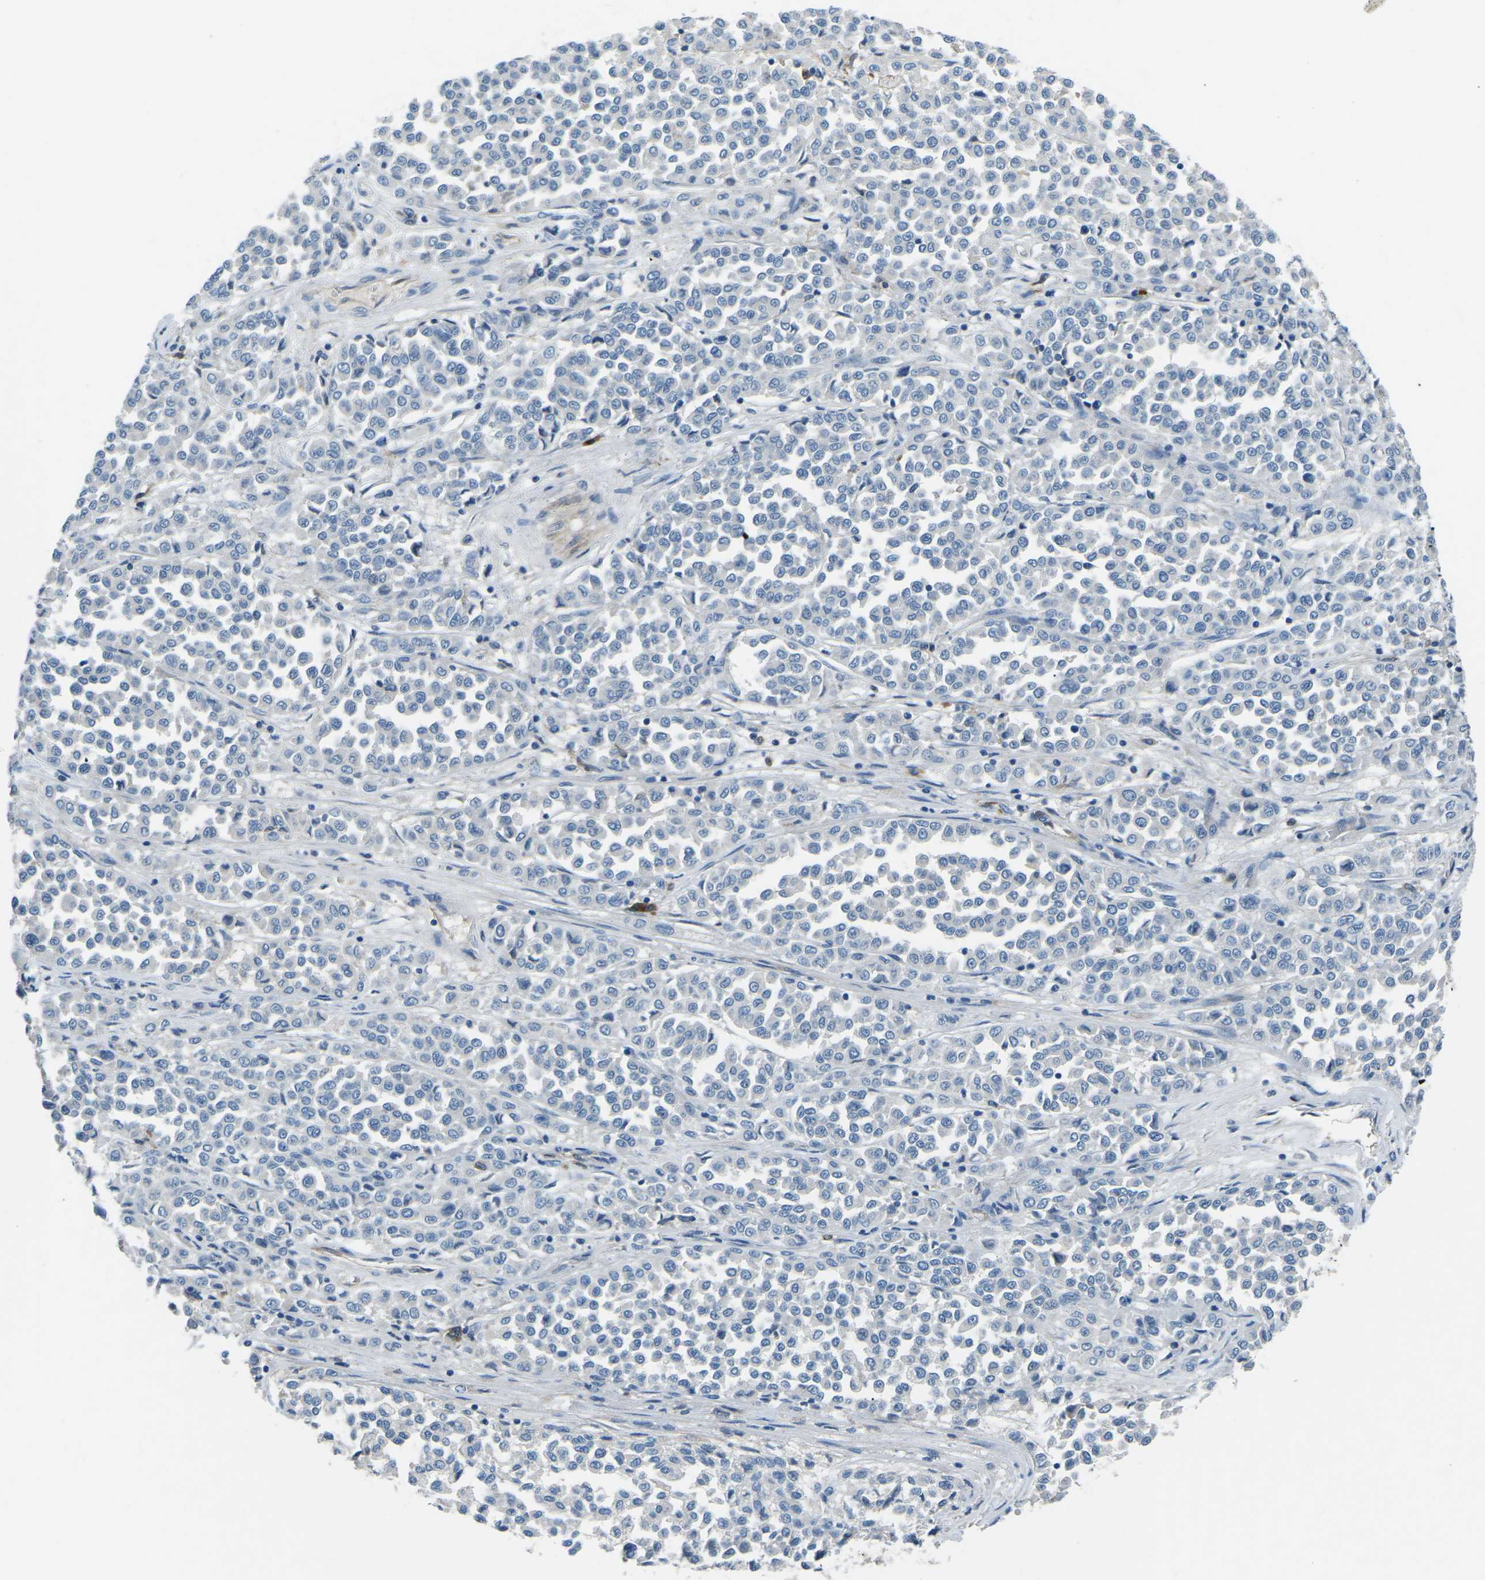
{"staining": {"intensity": "negative", "quantity": "none", "location": "none"}, "tissue": "melanoma", "cell_type": "Tumor cells", "image_type": "cancer", "snomed": [{"axis": "morphology", "description": "Malignant melanoma, Metastatic site"}, {"axis": "topography", "description": "Pancreas"}], "caption": "Immunohistochemical staining of human melanoma demonstrates no significant staining in tumor cells.", "gene": "CD1D", "patient": {"sex": "female", "age": 30}}